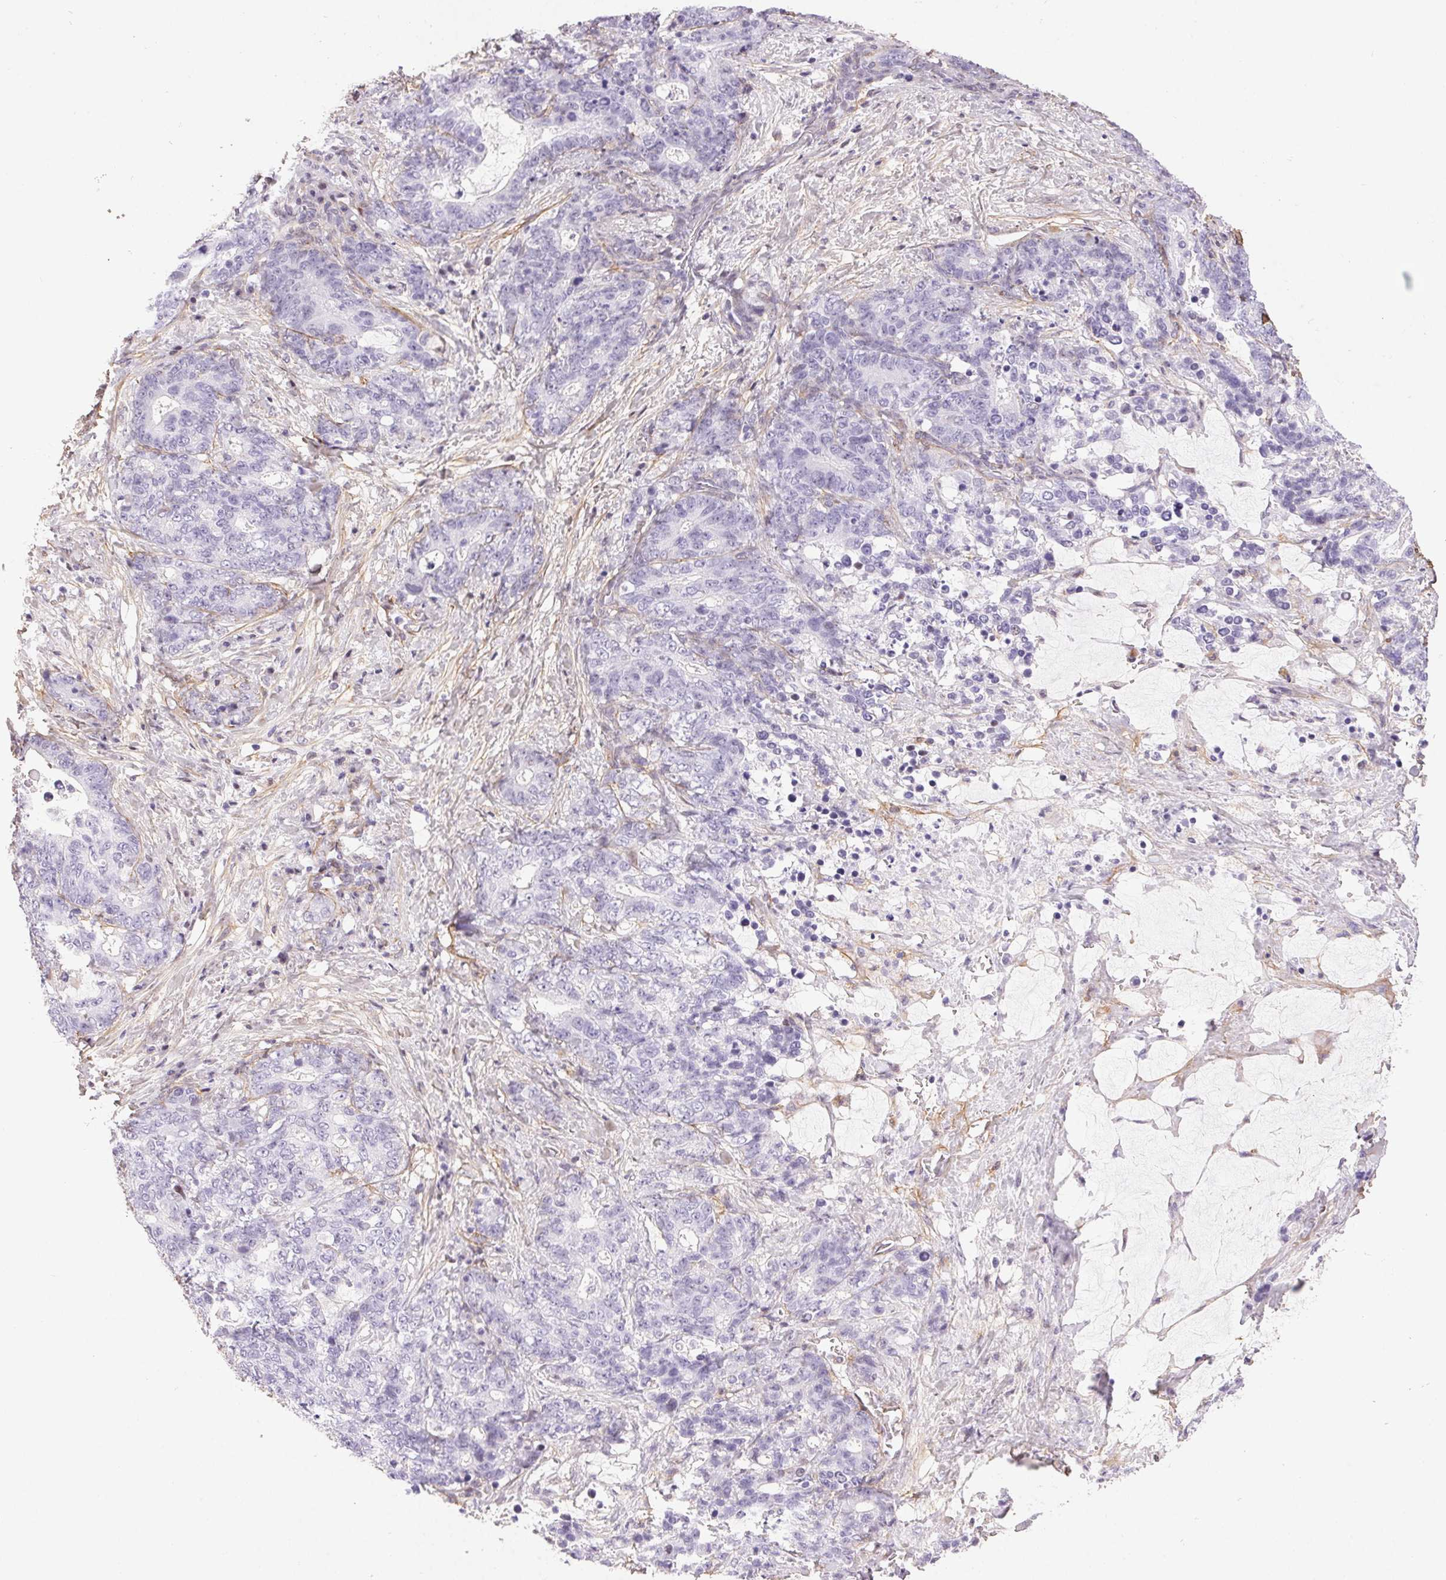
{"staining": {"intensity": "negative", "quantity": "none", "location": "none"}, "tissue": "stomach cancer", "cell_type": "Tumor cells", "image_type": "cancer", "snomed": [{"axis": "morphology", "description": "Normal tissue, NOS"}, {"axis": "morphology", "description": "Adenocarcinoma, NOS"}, {"axis": "topography", "description": "Stomach"}], "caption": "There is no significant expression in tumor cells of stomach cancer (adenocarcinoma).", "gene": "PDZD2", "patient": {"sex": "female", "age": 64}}